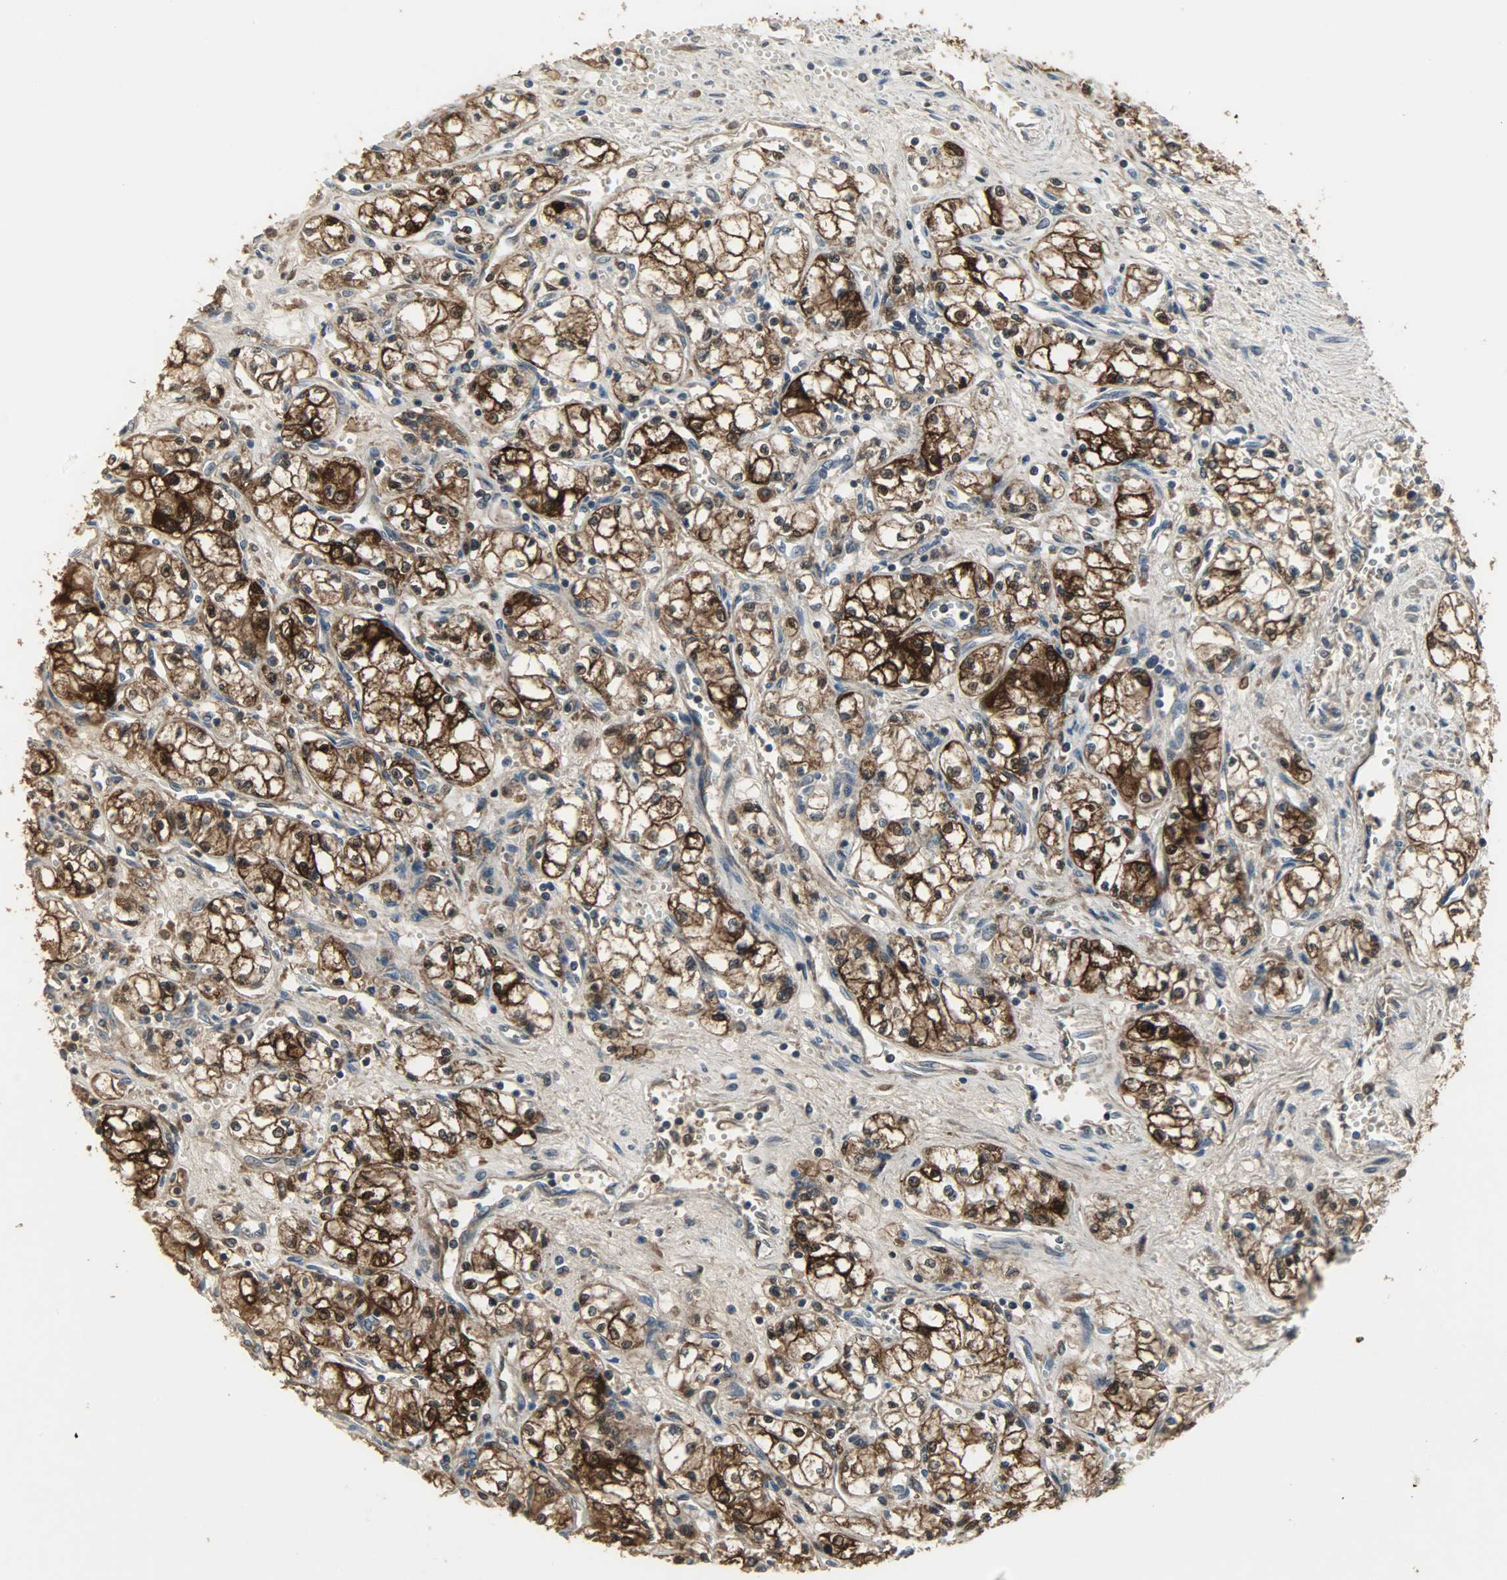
{"staining": {"intensity": "strong", "quantity": ">75%", "location": "cytoplasmic/membranous,nuclear"}, "tissue": "renal cancer", "cell_type": "Tumor cells", "image_type": "cancer", "snomed": [{"axis": "morphology", "description": "Normal tissue, NOS"}, {"axis": "morphology", "description": "Adenocarcinoma, NOS"}, {"axis": "topography", "description": "Kidney"}], "caption": "A brown stain shows strong cytoplasmic/membranous and nuclear expression of a protein in human renal adenocarcinoma tumor cells.", "gene": "AMT", "patient": {"sex": "male", "age": 59}}